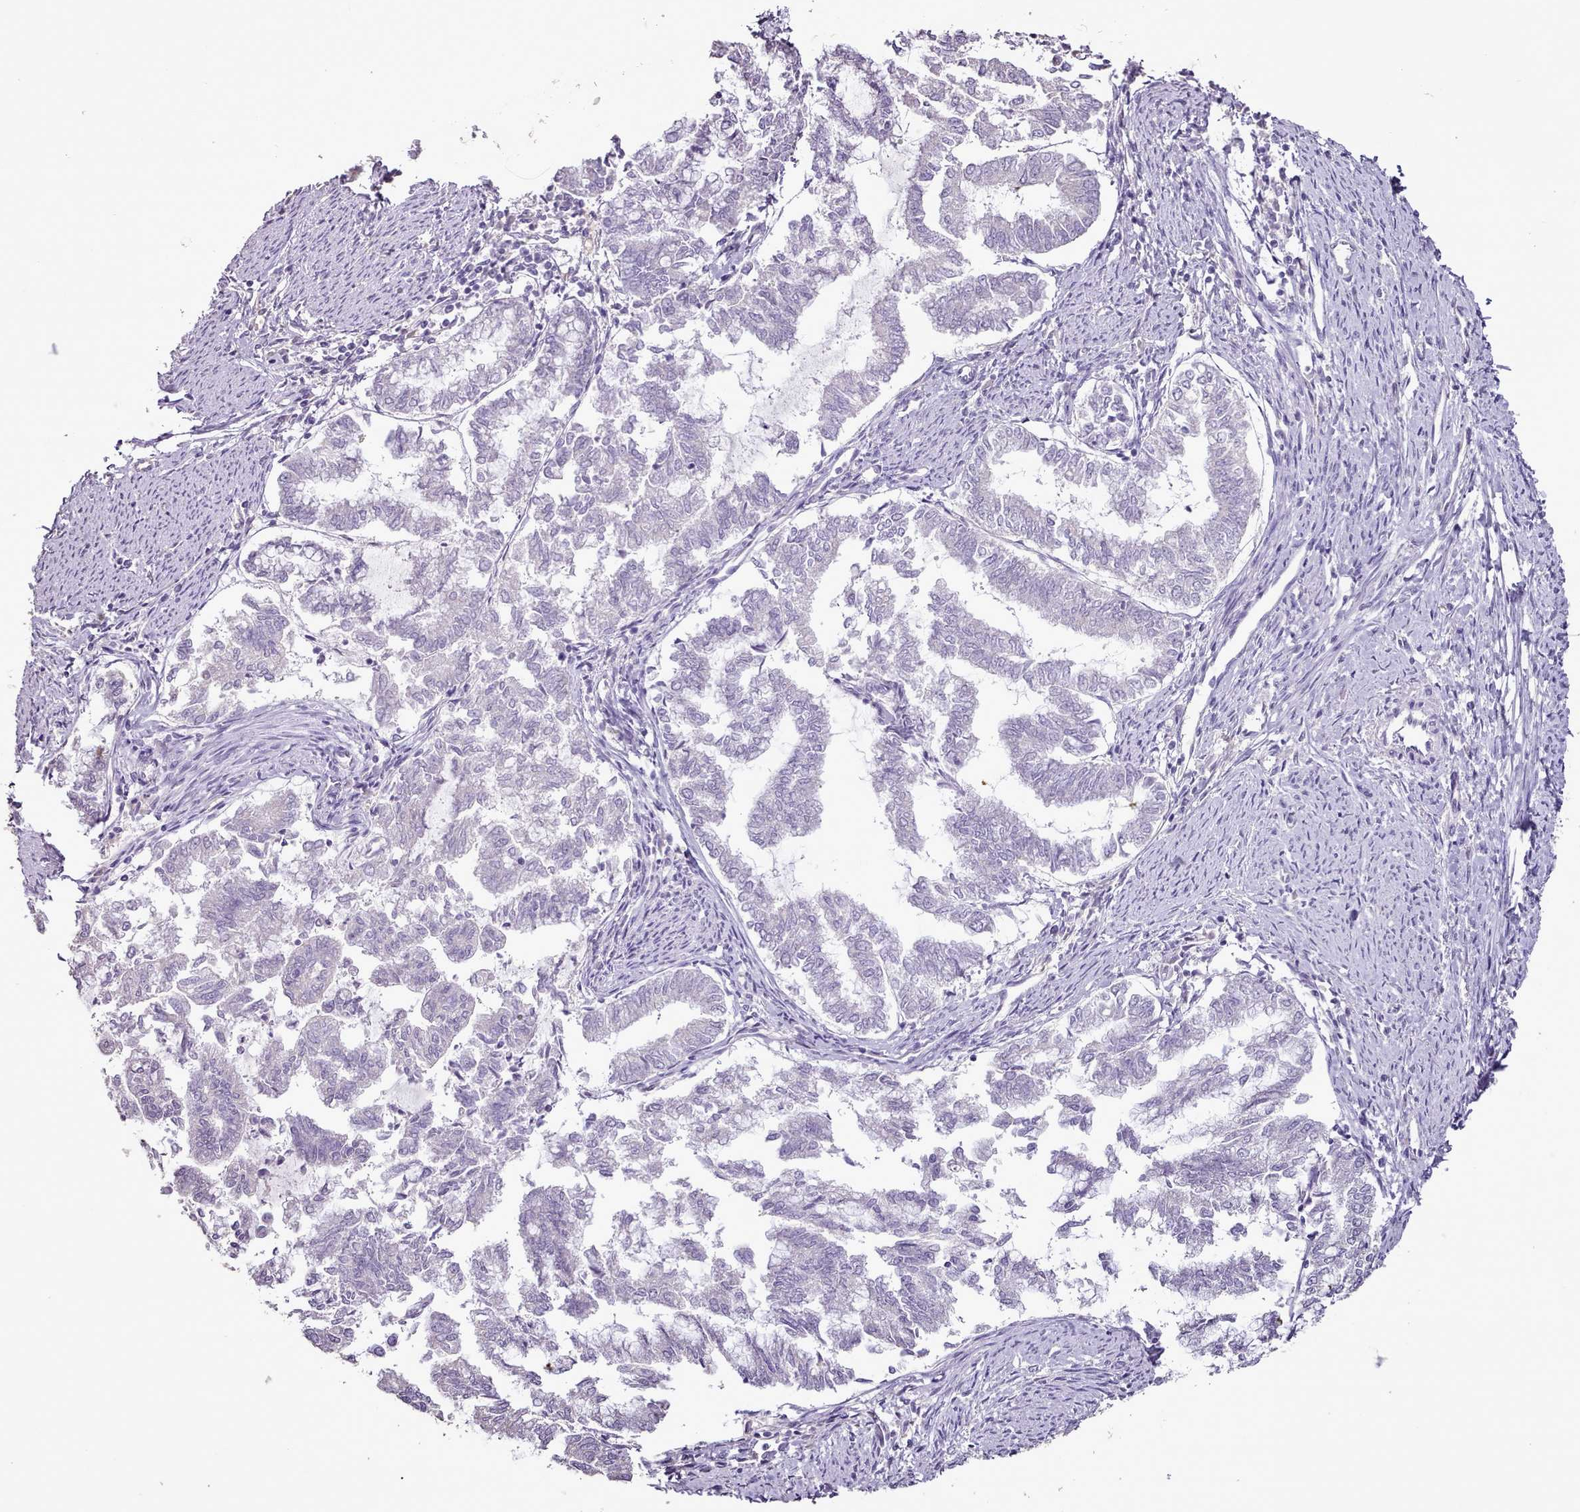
{"staining": {"intensity": "negative", "quantity": "none", "location": "none"}, "tissue": "endometrial cancer", "cell_type": "Tumor cells", "image_type": "cancer", "snomed": [{"axis": "morphology", "description": "Adenocarcinoma, NOS"}, {"axis": "topography", "description": "Endometrium"}], "caption": "Immunohistochemistry (IHC) micrograph of human endometrial cancer (adenocarcinoma) stained for a protein (brown), which shows no expression in tumor cells.", "gene": "BLOC1S2", "patient": {"sex": "female", "age": 79}}